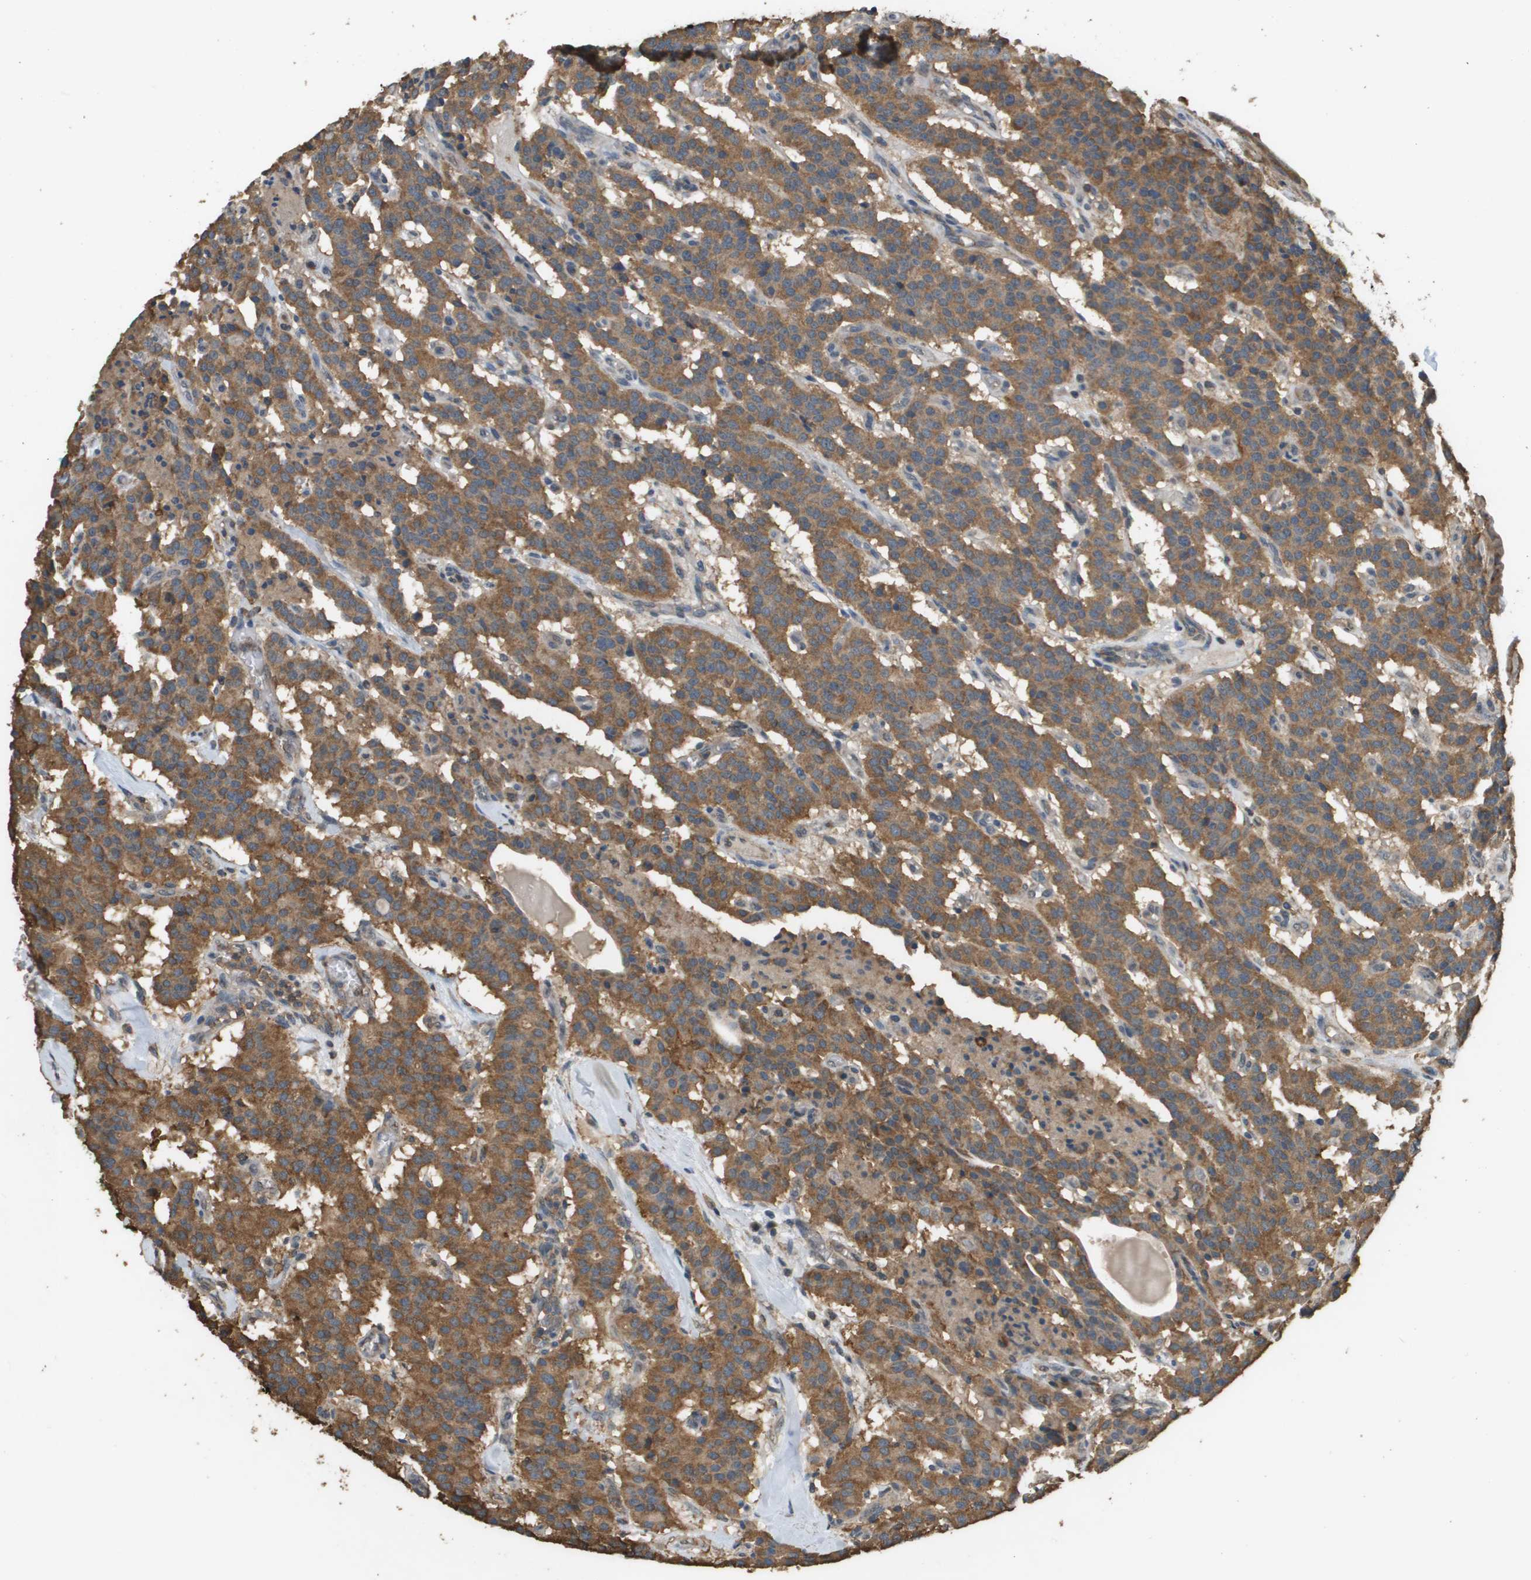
{"staining": {"intensity": "moderate", "quantity": ">75%", "location": "cytoplasmic/membranous"}, "tissue": "carcinoid", "cell_type": "Tumor cells", "image_type": "cancer", "snomed": [{"axis": "morphology", "description": "Carcinoid, malignant, NOS"}, {"axis": "topography", "description": "Lung"}], "caption": "Protein analysis of malignant carcinoid tissue demonstrates moderate cytoplasmic/membranous positivity in approximately >75% of tumor cells. (IHC, brightfield microscopy, high magnification).", "gene": "MS4A7", "patient": {"sex": "male", "age": 30}}